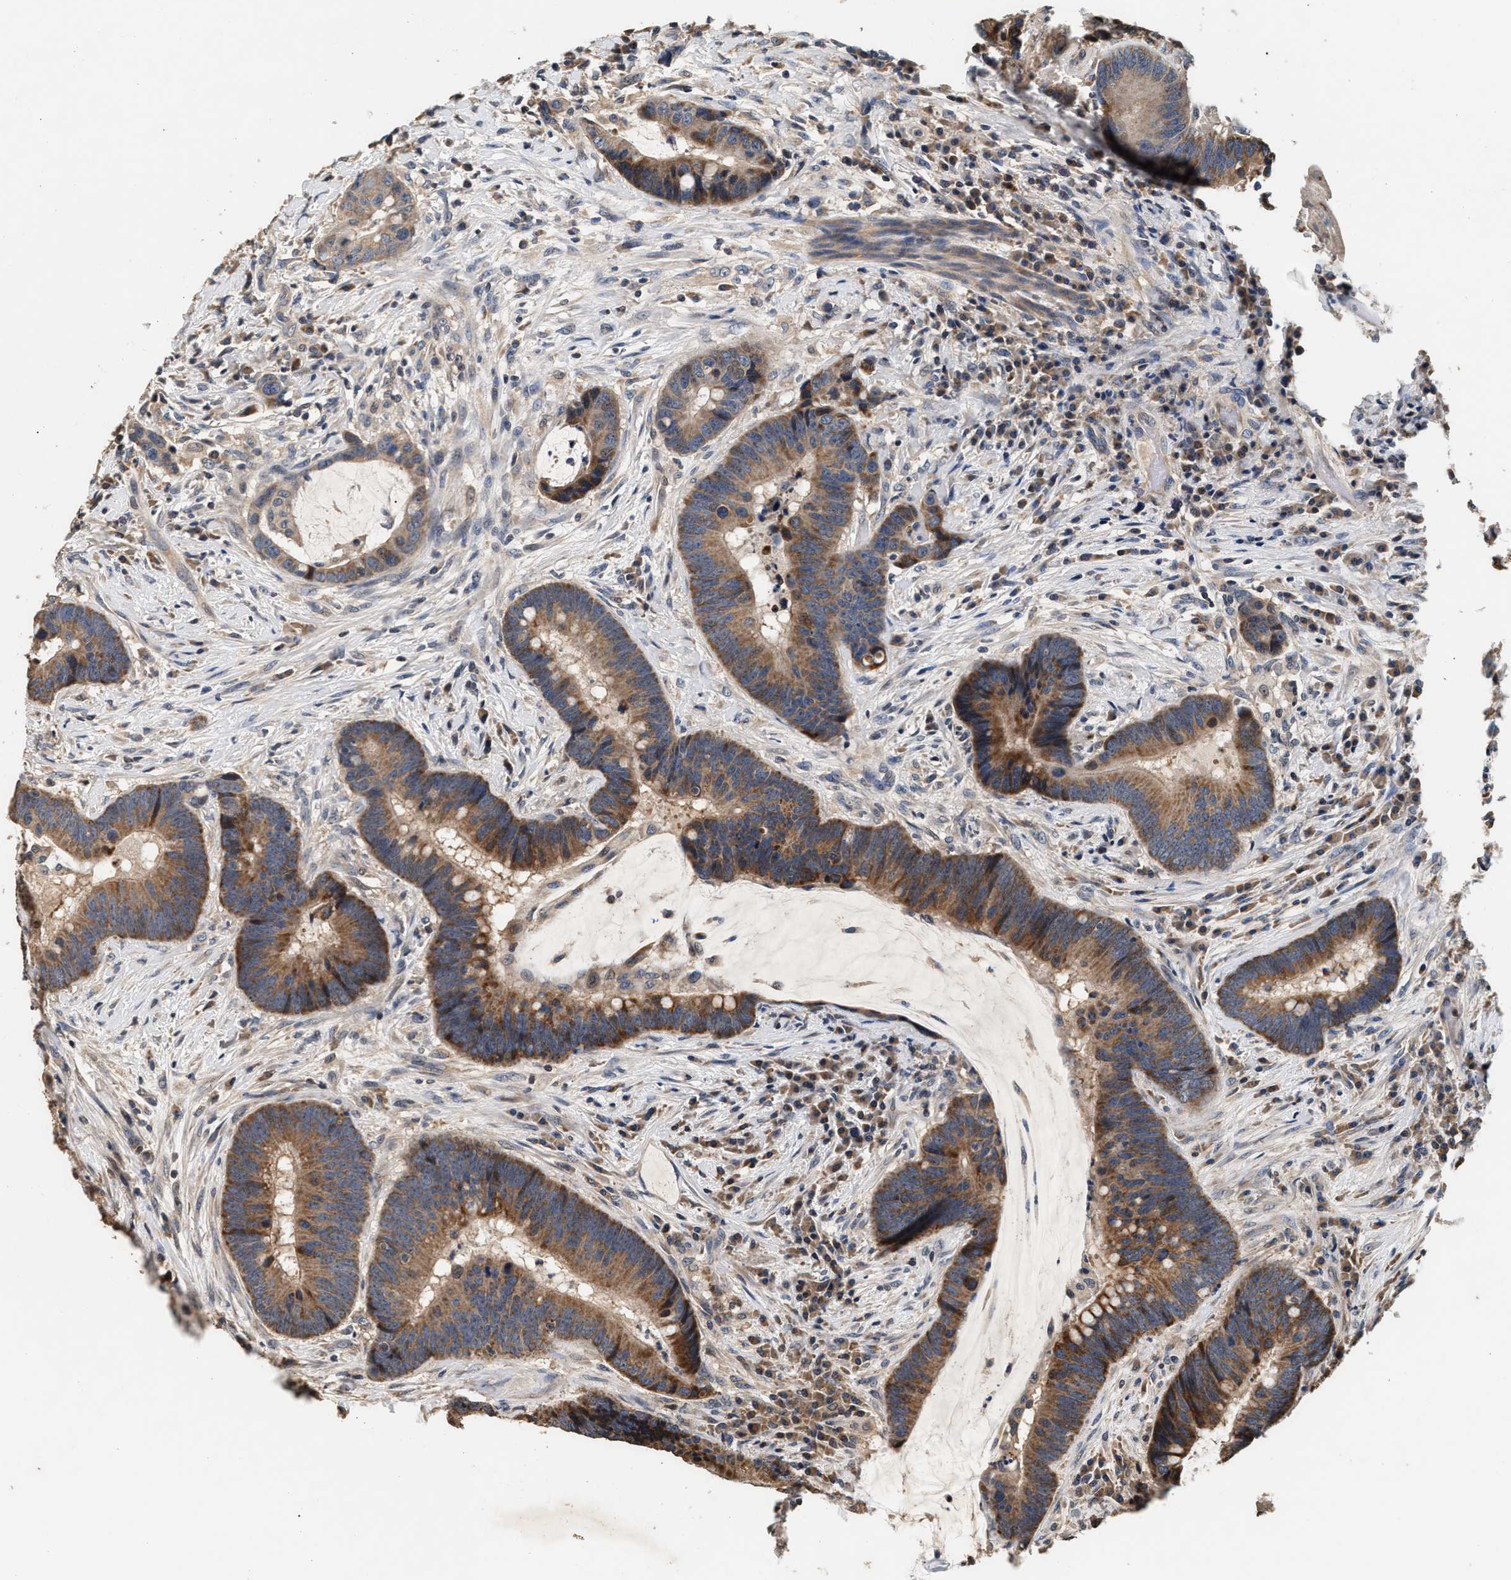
{"staining": {"intensity": "moderate", "quantity": ">75%", "location": "cytoplasmic/membranous"}, "tissue": "colorectal cancer", "cell_type": "Tumor cells", "image_type": "cancer", "snomed": [{"axis": "morphology", "description": "Adenocarcinoma, NOS"}, {"axis": "topography", "description": "Rectum"}, {"axis": "topography", "description": "Anal"}], "caption": "Protein staining of colorectal cancer tissue exhibits moderate cytoplasmic/membranous expression in approximately >75% of tumor cells.", "gene": "PTGR3", "patient": {"sex": "female", "age": 89}}